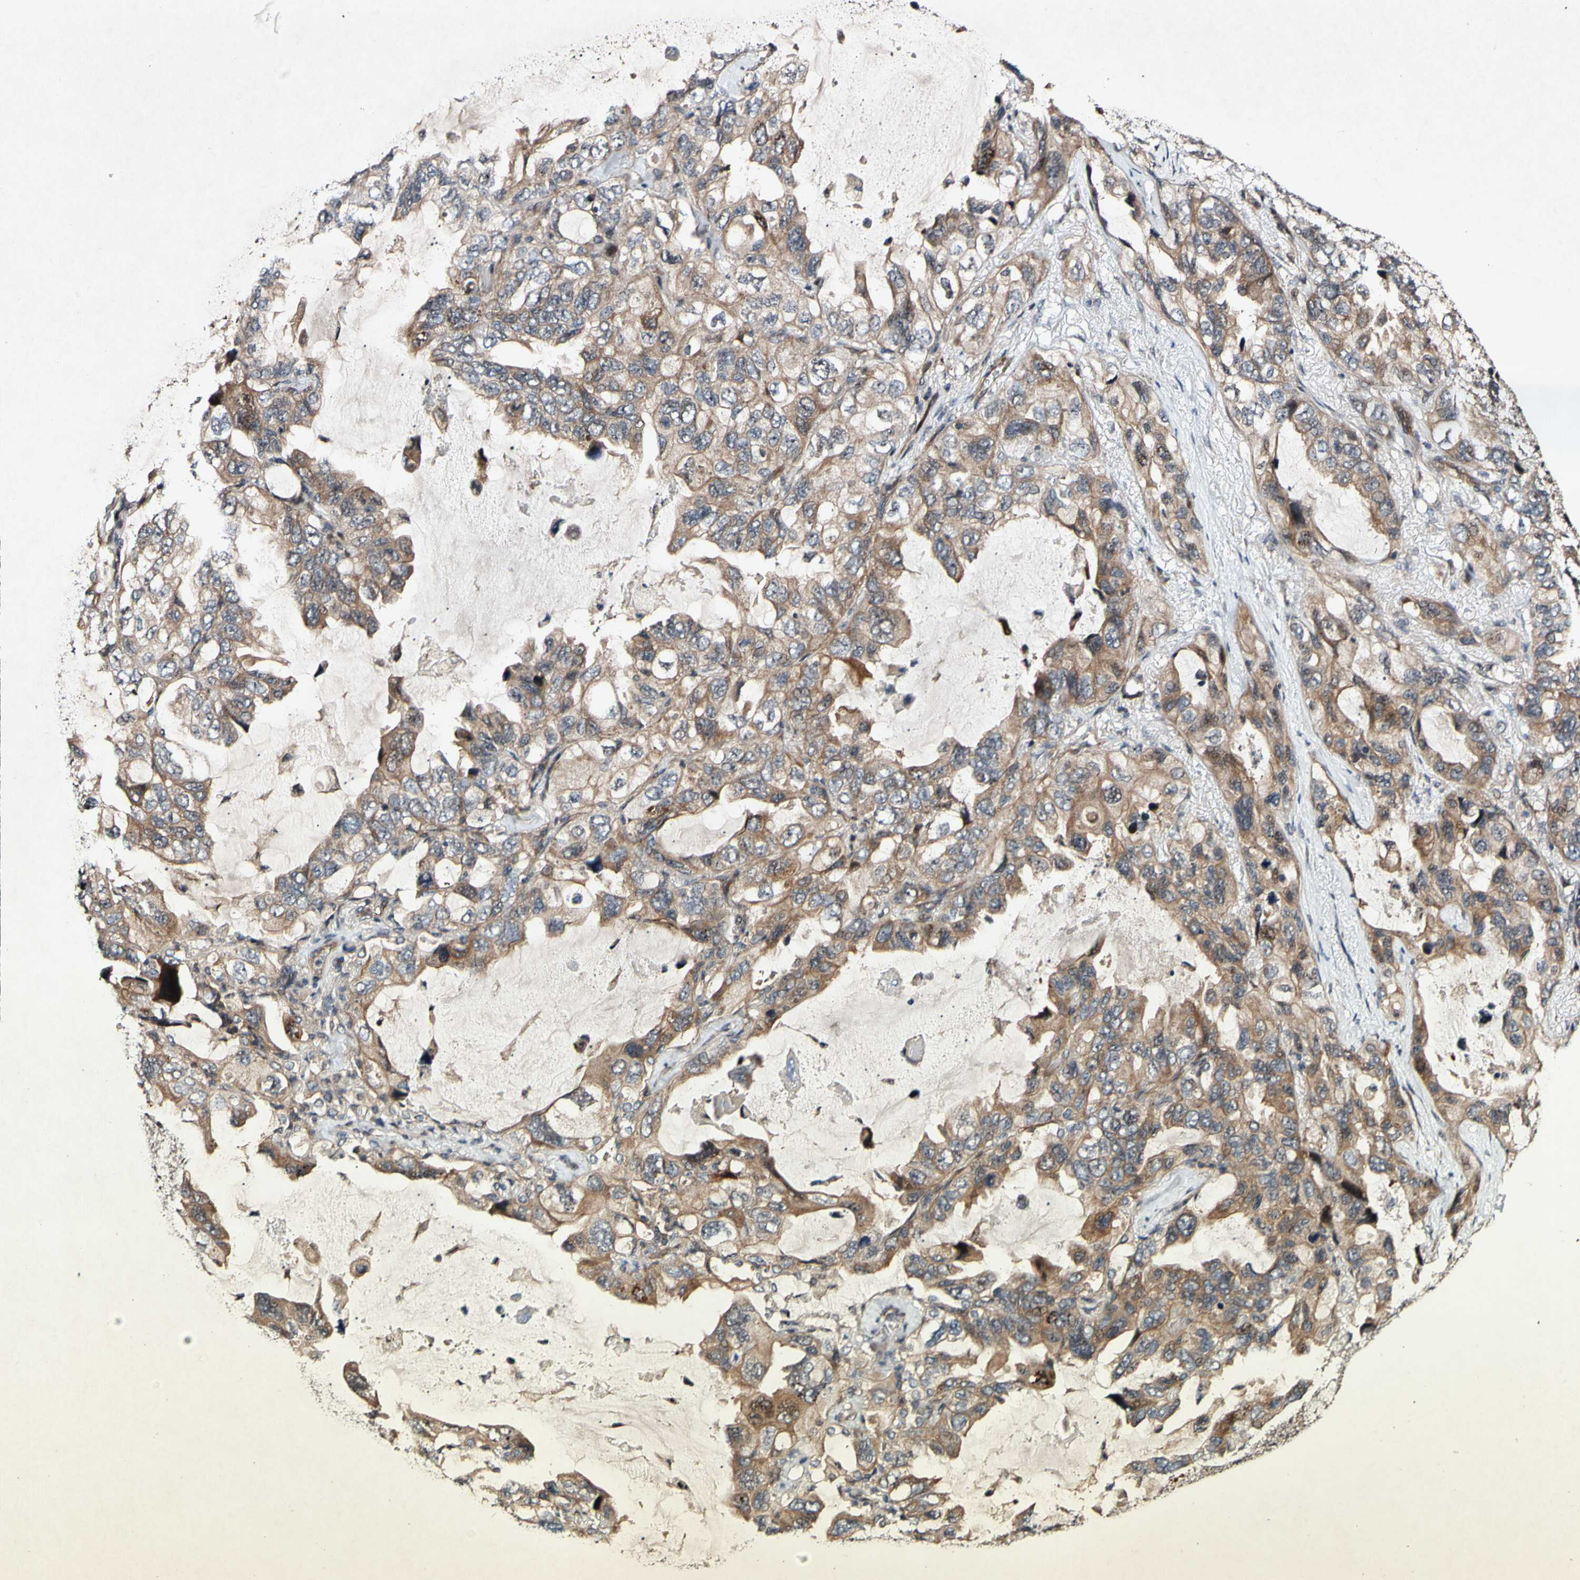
{"staining": {"intensity": "moderate", "quantity": ">75%", "location": "cytoplasmic/membranous"}, "tissue": "lung cancer", "cell_type": "Tumor cells", "image_type": "cancer", "snomed": [{"axis": "morphology", "description": "Squamous cell carcinoma, NOS"}, {"axis": "topography", "description": "Lung"}], "caption": "Approximately >75% of tumor cells in lung squamous cell carcinoma exhibit moderate cytoplasmic/membranous protein positivity as visualized by brown immunohistochemical staining.", "gene": "CSNK1E", "patient": {"sex": "female", "age": 73}}